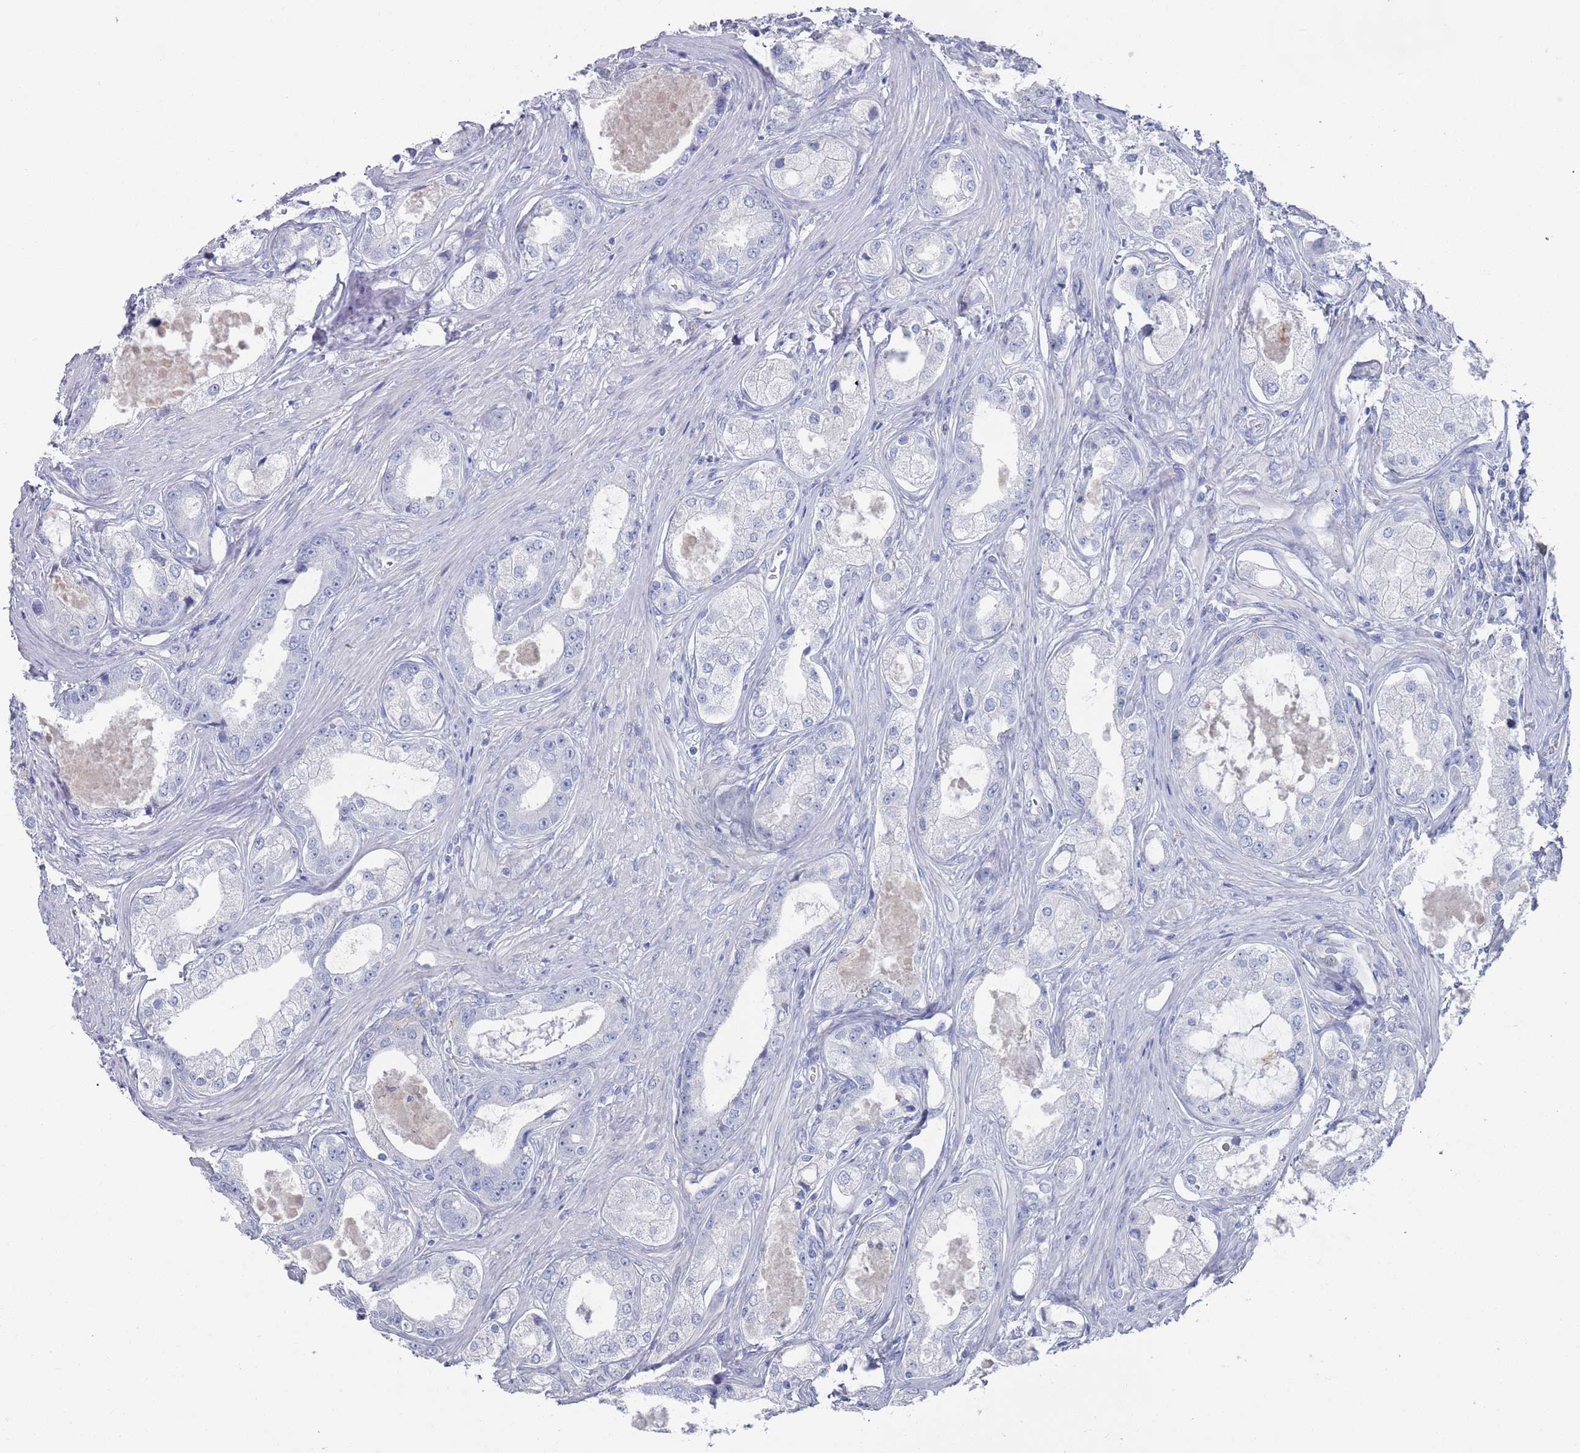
{"staining": {"intensity": "negative", "quantity": "none", "location": "none"}, "tissue": "prostate cancer", "cell_type": "Tumor cells", "image_type": "cancer", "snomed": [{"axis": "morphology", "description": "Adenocarcinoma, Low grade"}, {"axis": "topography", "description": "Prostate"}], "caption": "A micrograph of human prostate cancer (low-grade adenocarcinoma) is negative for staining in tumor cells.", "gene": "MAT1A", "patient": {"sex": "male", "age": 68}}